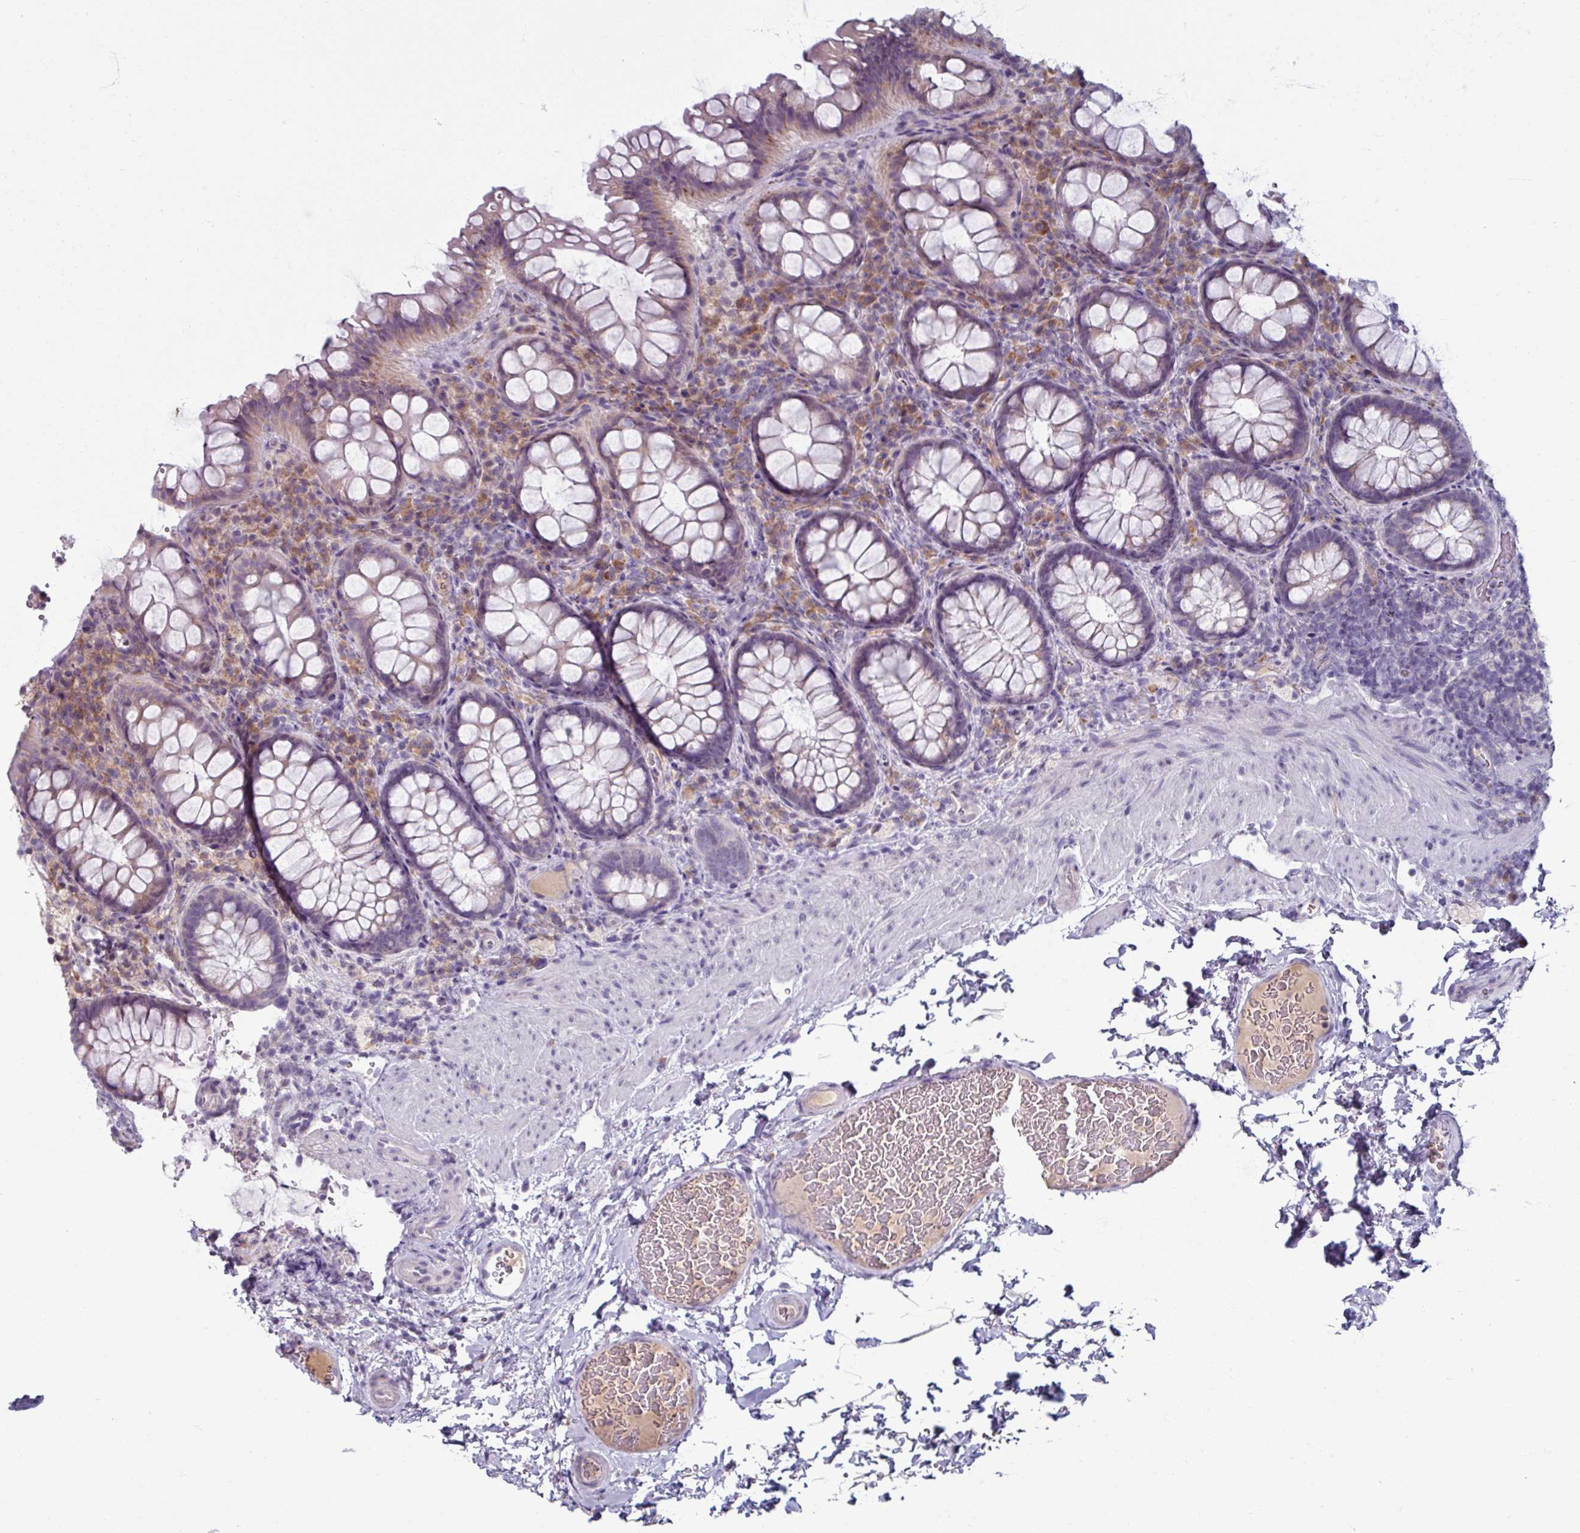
{"staining": {"intensity": "moderate", "quantity": "<25%", "location": "cytoplasmic/membranous"}, "tissue": "rectum", "cell_type": "Glandular cells", "image_type": "normal", "snomed": [{"axis": "morphology", "description": "Normal tissue, NOS"}, {"axis": "topography", "description": "Rectum"}], "caption": "Immunohistochemistry of benign human rectum reveals low levels of moderate cytoplasmic/membranous positivity in approximately <25% of glandular cells. (DAB IHC, brown staining for protein, blue staining for nuclei).", "gene": "SMIM11", "patient": {"sex": "female", "age": 69}}